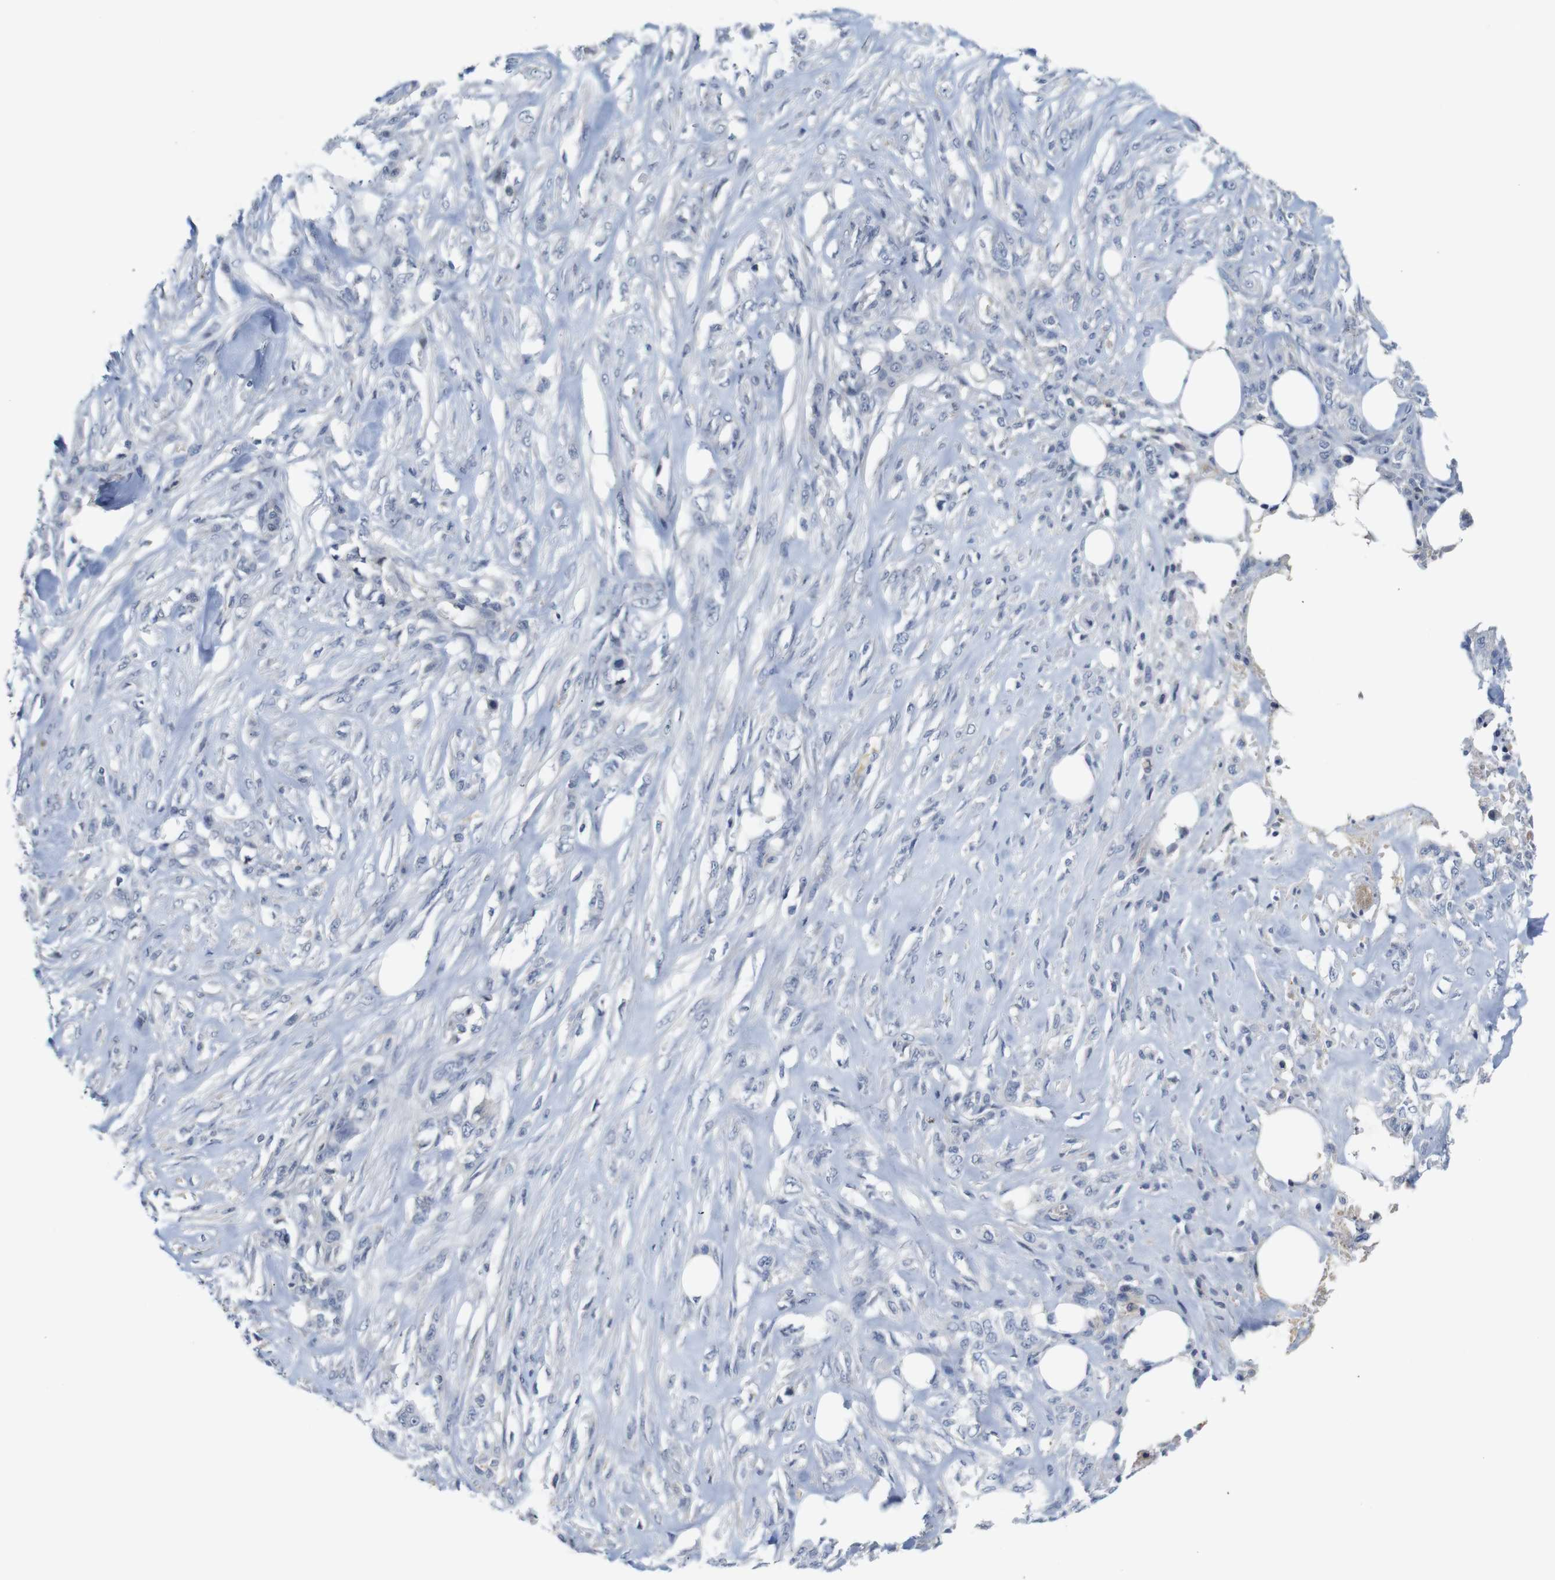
{"staining": {"intensity": "negative", "quantity": "none", "location": "none"}, "tissue": "skin cancer", "cell_type": "Tumor cells", "image_type": "cancer", "snomed": [{"axis": "morphology", "description": "Squamous cell carcinoma, NOS"}, {"axis": "topography", "description": "Skin"}], "caption": "DAB immunohistochemical staining of skin cancer shows no significant expression in tumor cells.", "gene": "OTOF", "patient": {"sex": "female", "age": 59}}